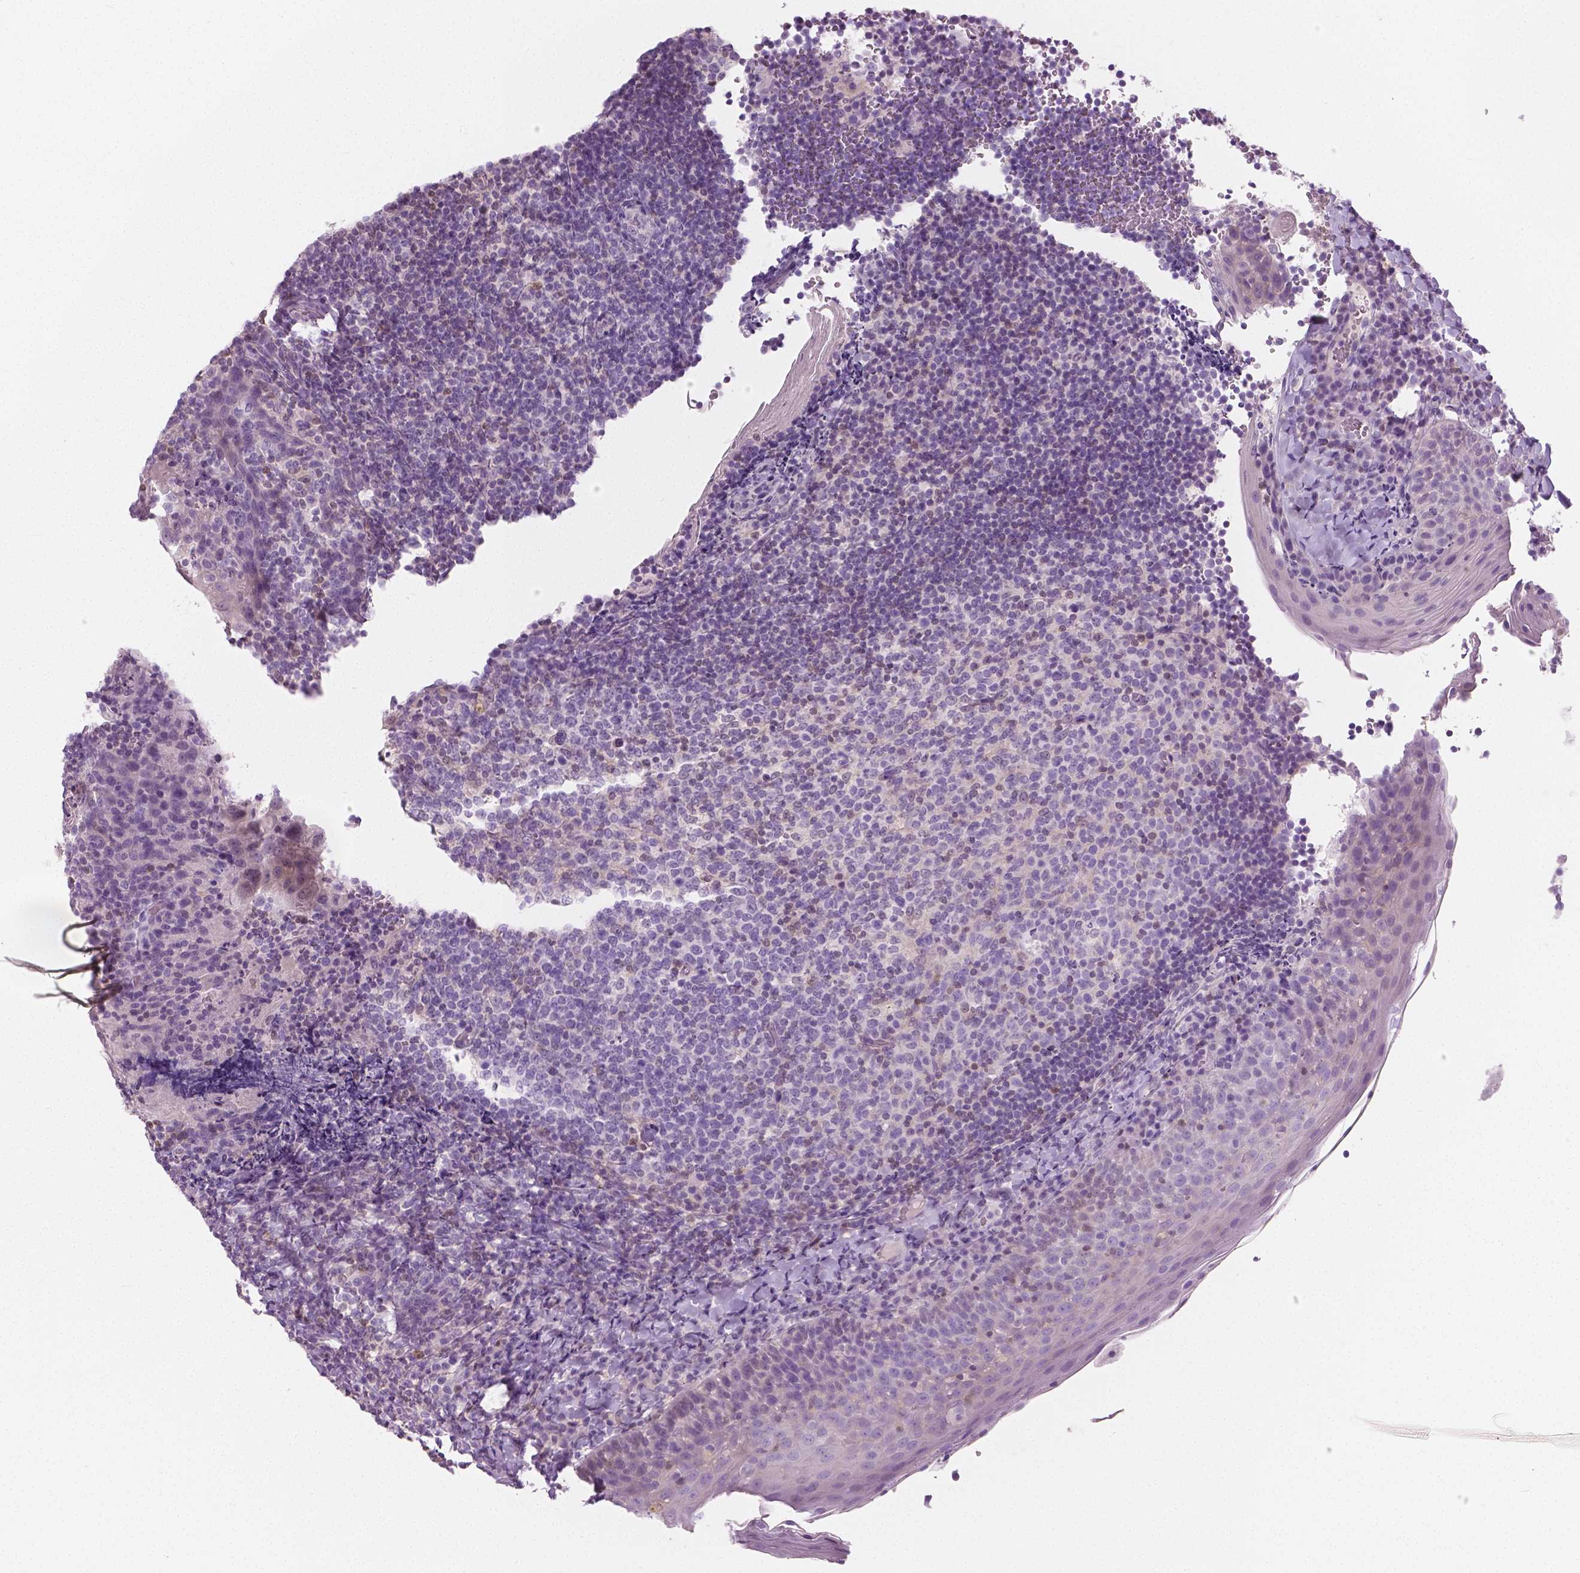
{"staining": {"intensity": "moderate", "quantity": "<25%", "location": "cytoplasmic/membranous,nuclear"}, "tissue": "tonsil", "cell_type": "Germinal center cells", "image_type": "normal", "snomed": [{"axis": "morphology", "description": "Normal tissue, NOS"}, {"axis": "topography", "description": "Tonsil"}], "caption": "Tonsil stained with DAB (3,3'-diaminobenzidine) IHC exhibits low levels of moderate cytoplasmic/membranous,nuclear expression in about <25% of germinal center cells.", "gene": "GALM", "patient": {"sex": "female", "age": 10}}